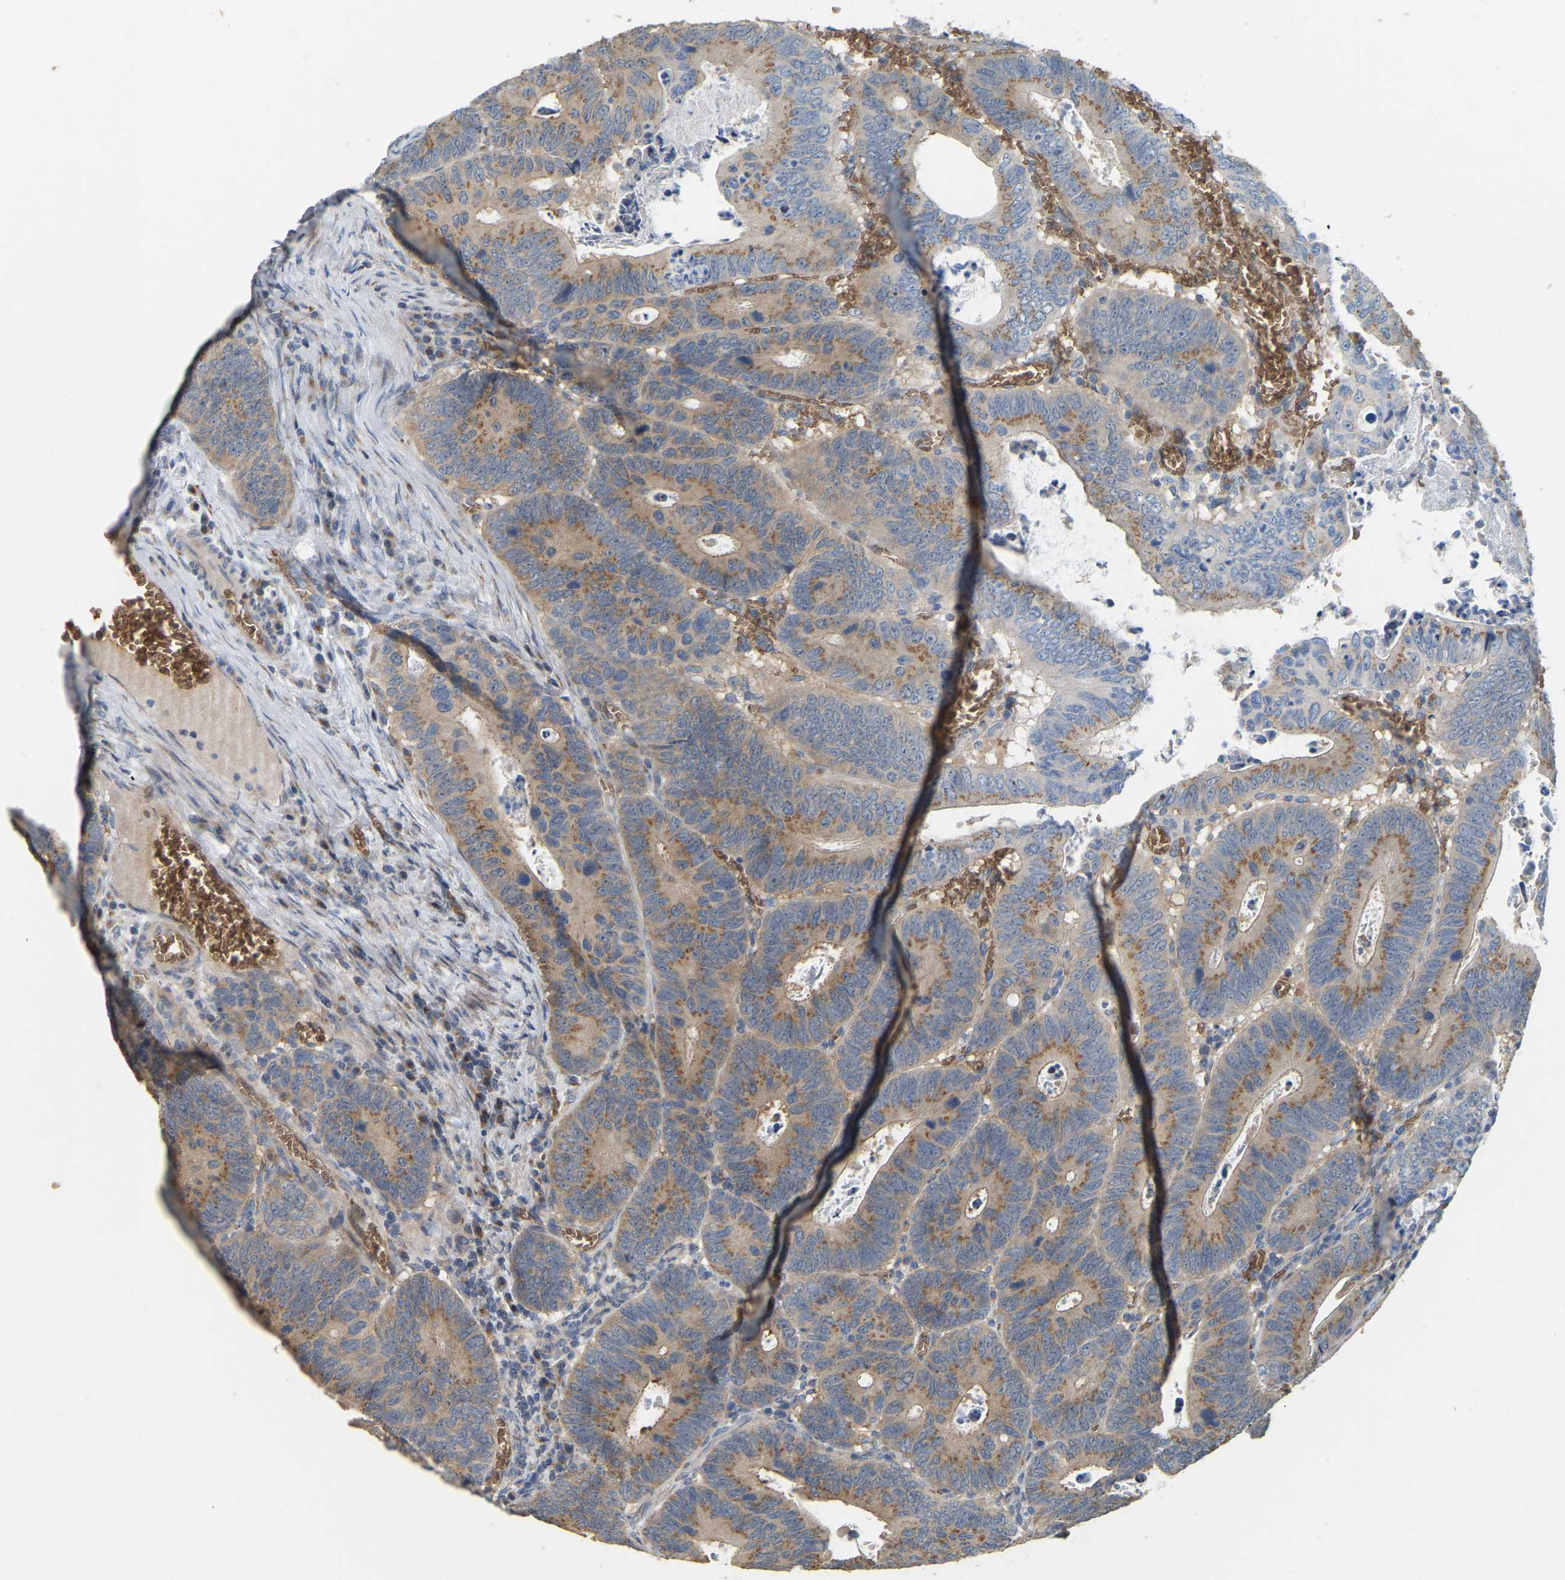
{"staining": {"intensity": "moderate", "quantity": ">75%", "location": "cytoplasmic/membranous"}, "tissue": "colorectal cancer", "cell_type": "Tumor cells", "image_type": "cancer", "snomed": [{"axis": "morphology", "description": "Inflammation, NOS"}, {"axis": "morphology", "description": "Adenocarcinoma, NOS"}, {"axis": "topography", "description": "Colon"}], "caption": "Immunohistochemistry staining of adenocarcinoma (colorectal), which exhibits medium levels of moderate cytoplasmic/membranous staining in approximately >75% of tumor cells indicating moderate cytoplasmic/membranous protein staining. The staining was performed using DAB (3,3'-diaminobenzidine) (brown) for protein detection and nuclei were counterstained in hematoxylin (blue).", "gene": "CFAP298", "patient": {"sex": "male", "age": 72}}